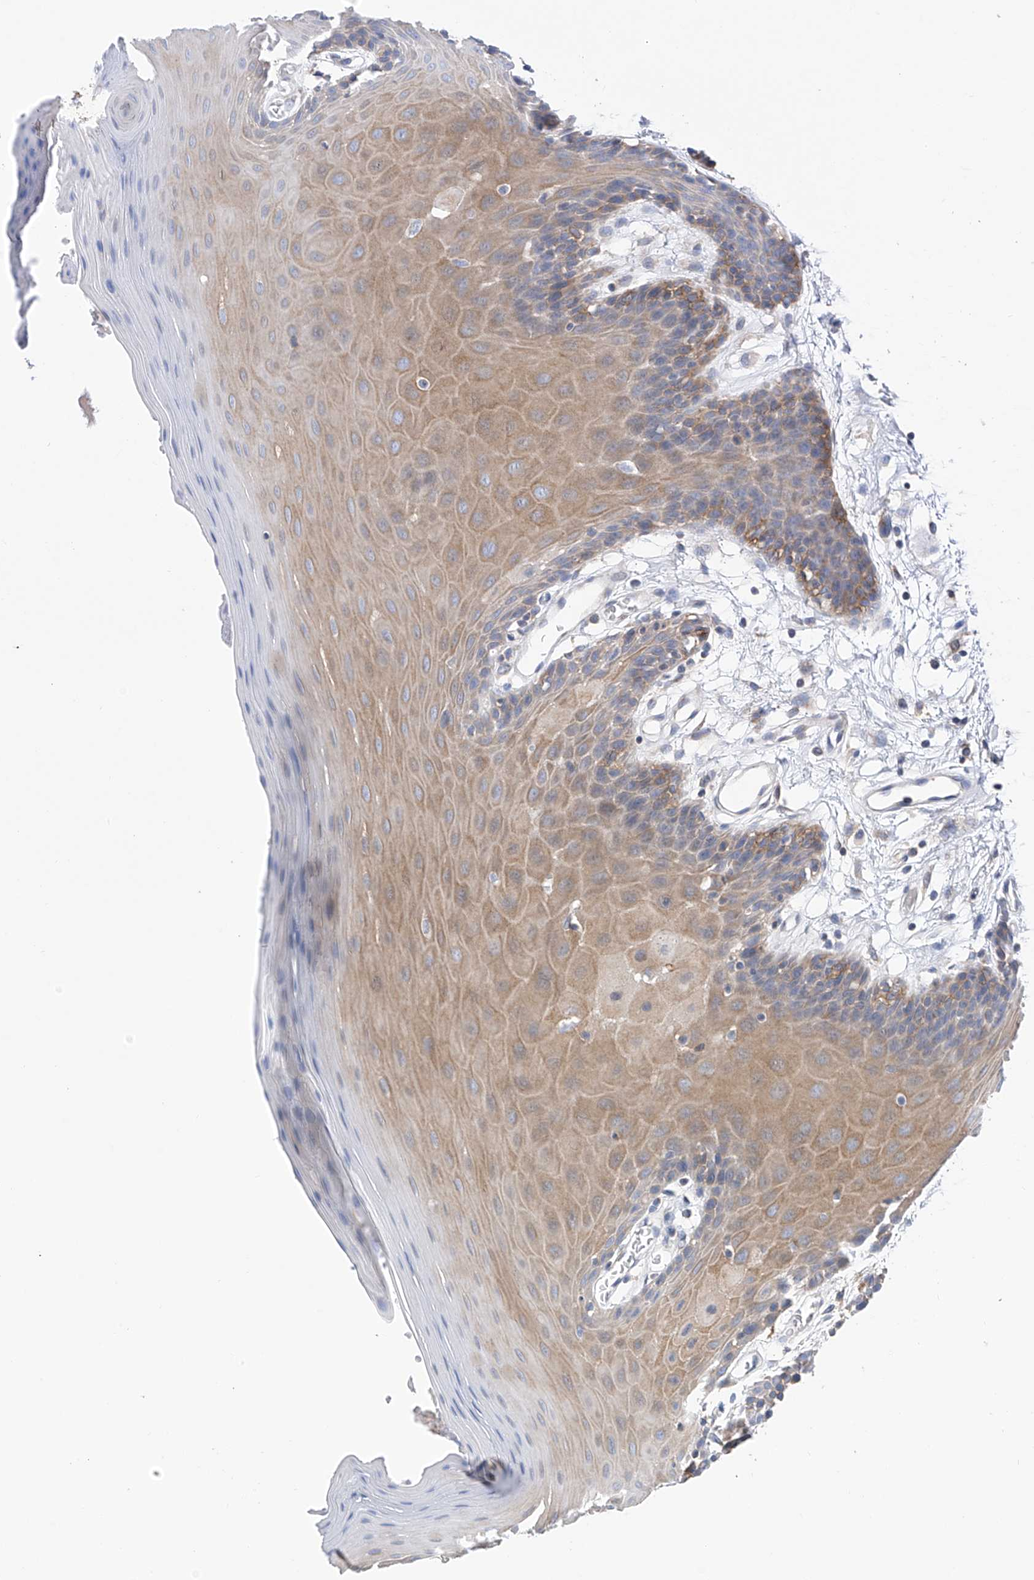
{"staining": {"intensity": "moderate", "quantity": "25%-75%", "location": "cytoplasmic/membranous"}, "tissue": "oral mucosa", "cell_type": "Squamous epithelial cells", "image_type": "normal", "snomed": [{"axis": "morphology", "description": "Normal tissue, NOS"}, {"axis": "morphology", "description": "Squamous cell carcinoma, NOS"}, {"axis": "topography", "description": "Skeletal muscle"}, {"axis": "topography", "description": "Oral tissue"}, {"axis": "topography", "description": "Salivary gland"}, {"axis": "topography", "description": "Head-Neck"}], "caption": "Protein expression by IHC shows moderate cytoplasmic/membranous positivity in approximately 25%-75% of squamous epithelial cells in benign oral mucosa.", "gene": "P2RX7", "patient": {"sex": "male", "age": 54}}